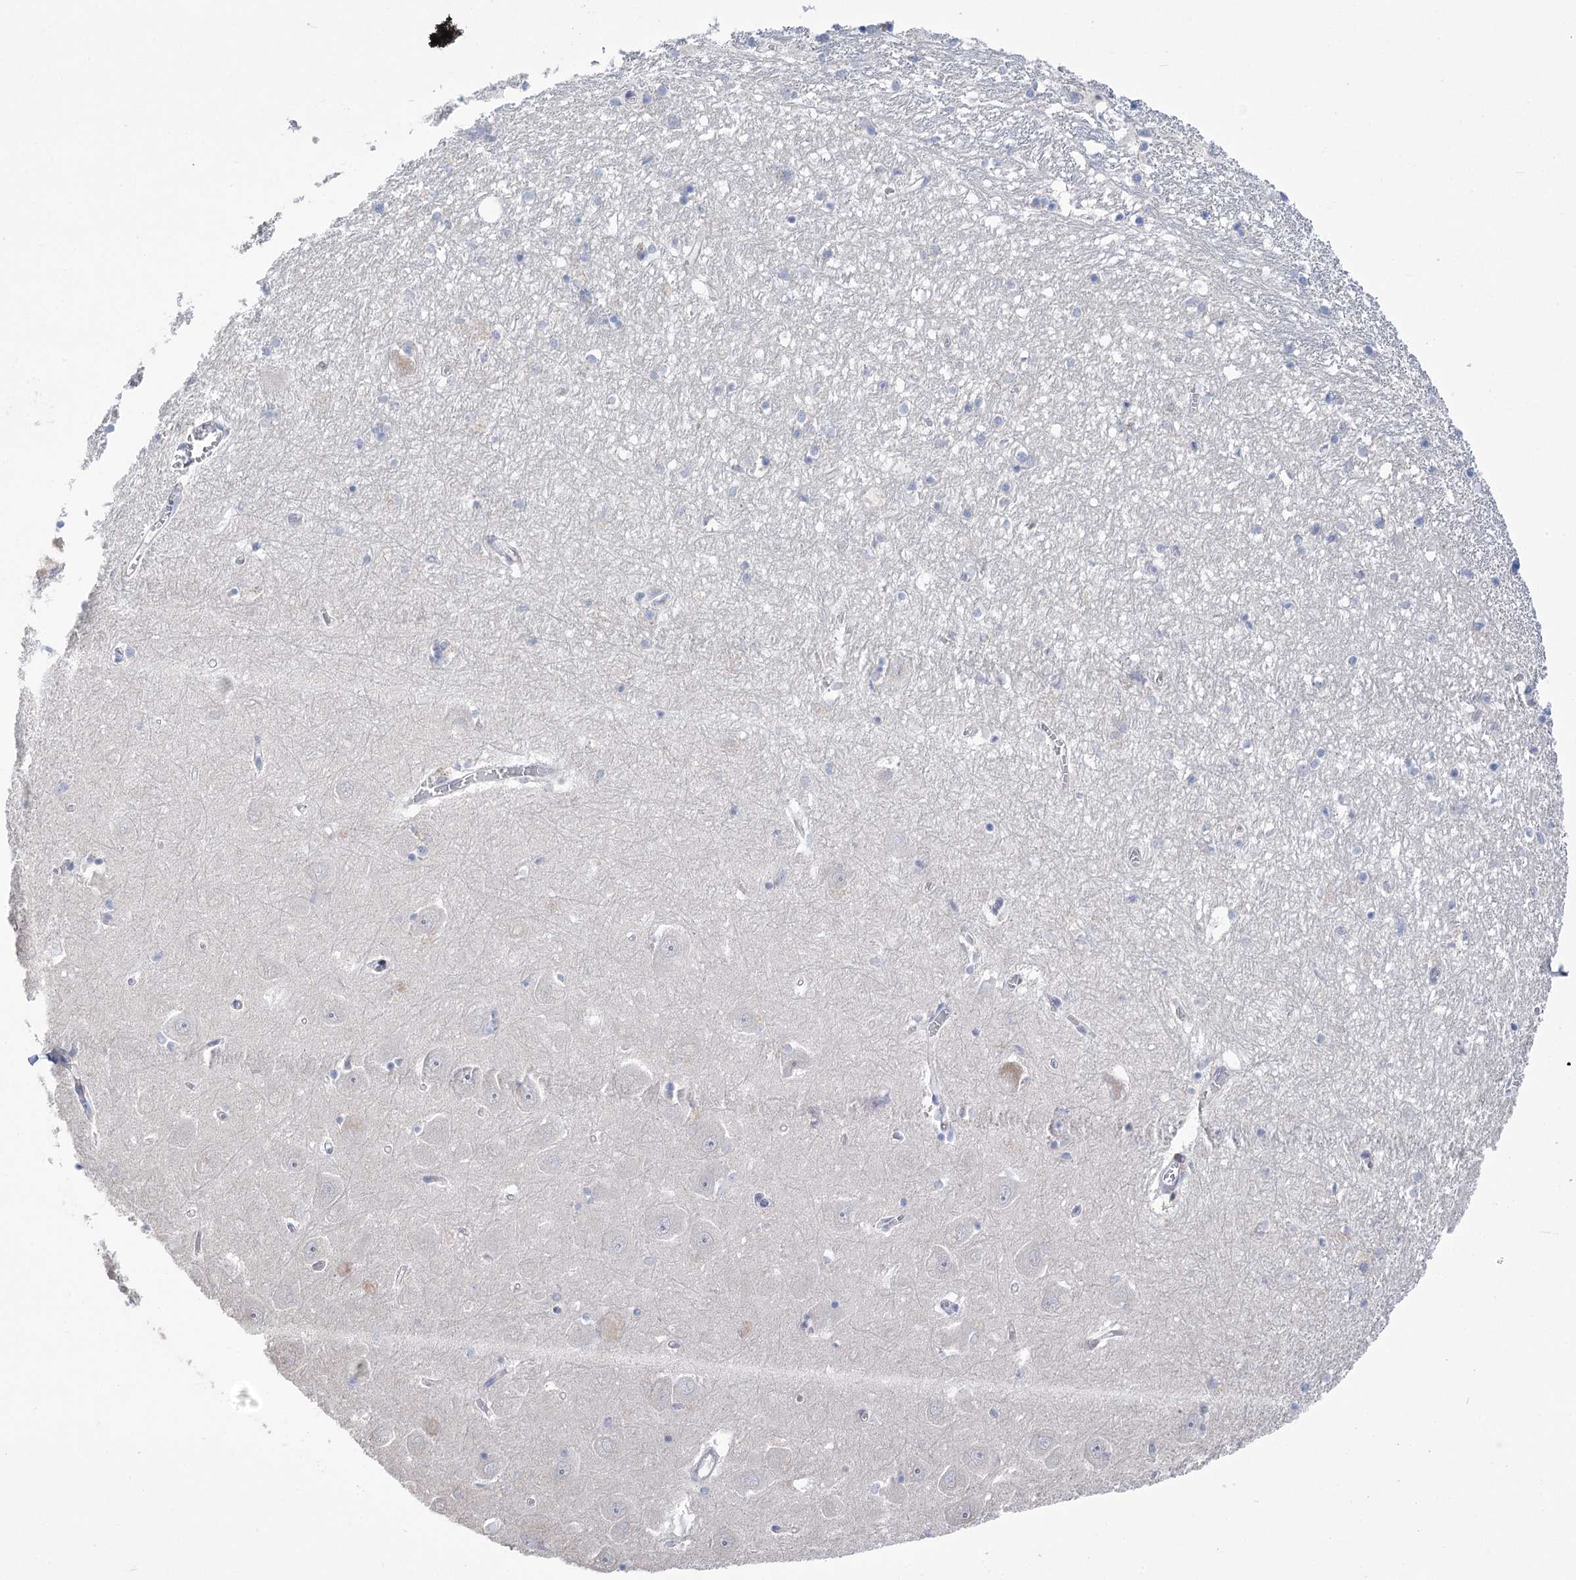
{"staining": {"intensity": "negative", "quantity": "none", "location": "none"}, "tissue": "hippocampus", "cell_type": "Glial cells", "image_type": "normal", "snomed": [{"axis": "morphology", "description": "Normal tissue, NOS"}, {"axis": "topography", "description": "Hippocampus"}], "caption": "Immunohistochemistry photomicrograph of unremarkable hippocampus stained for a protein (brown), which demonstrates no positivity in glial cells.", "gene": "NME7", "patient": {"sex": "male", "age": 70}}